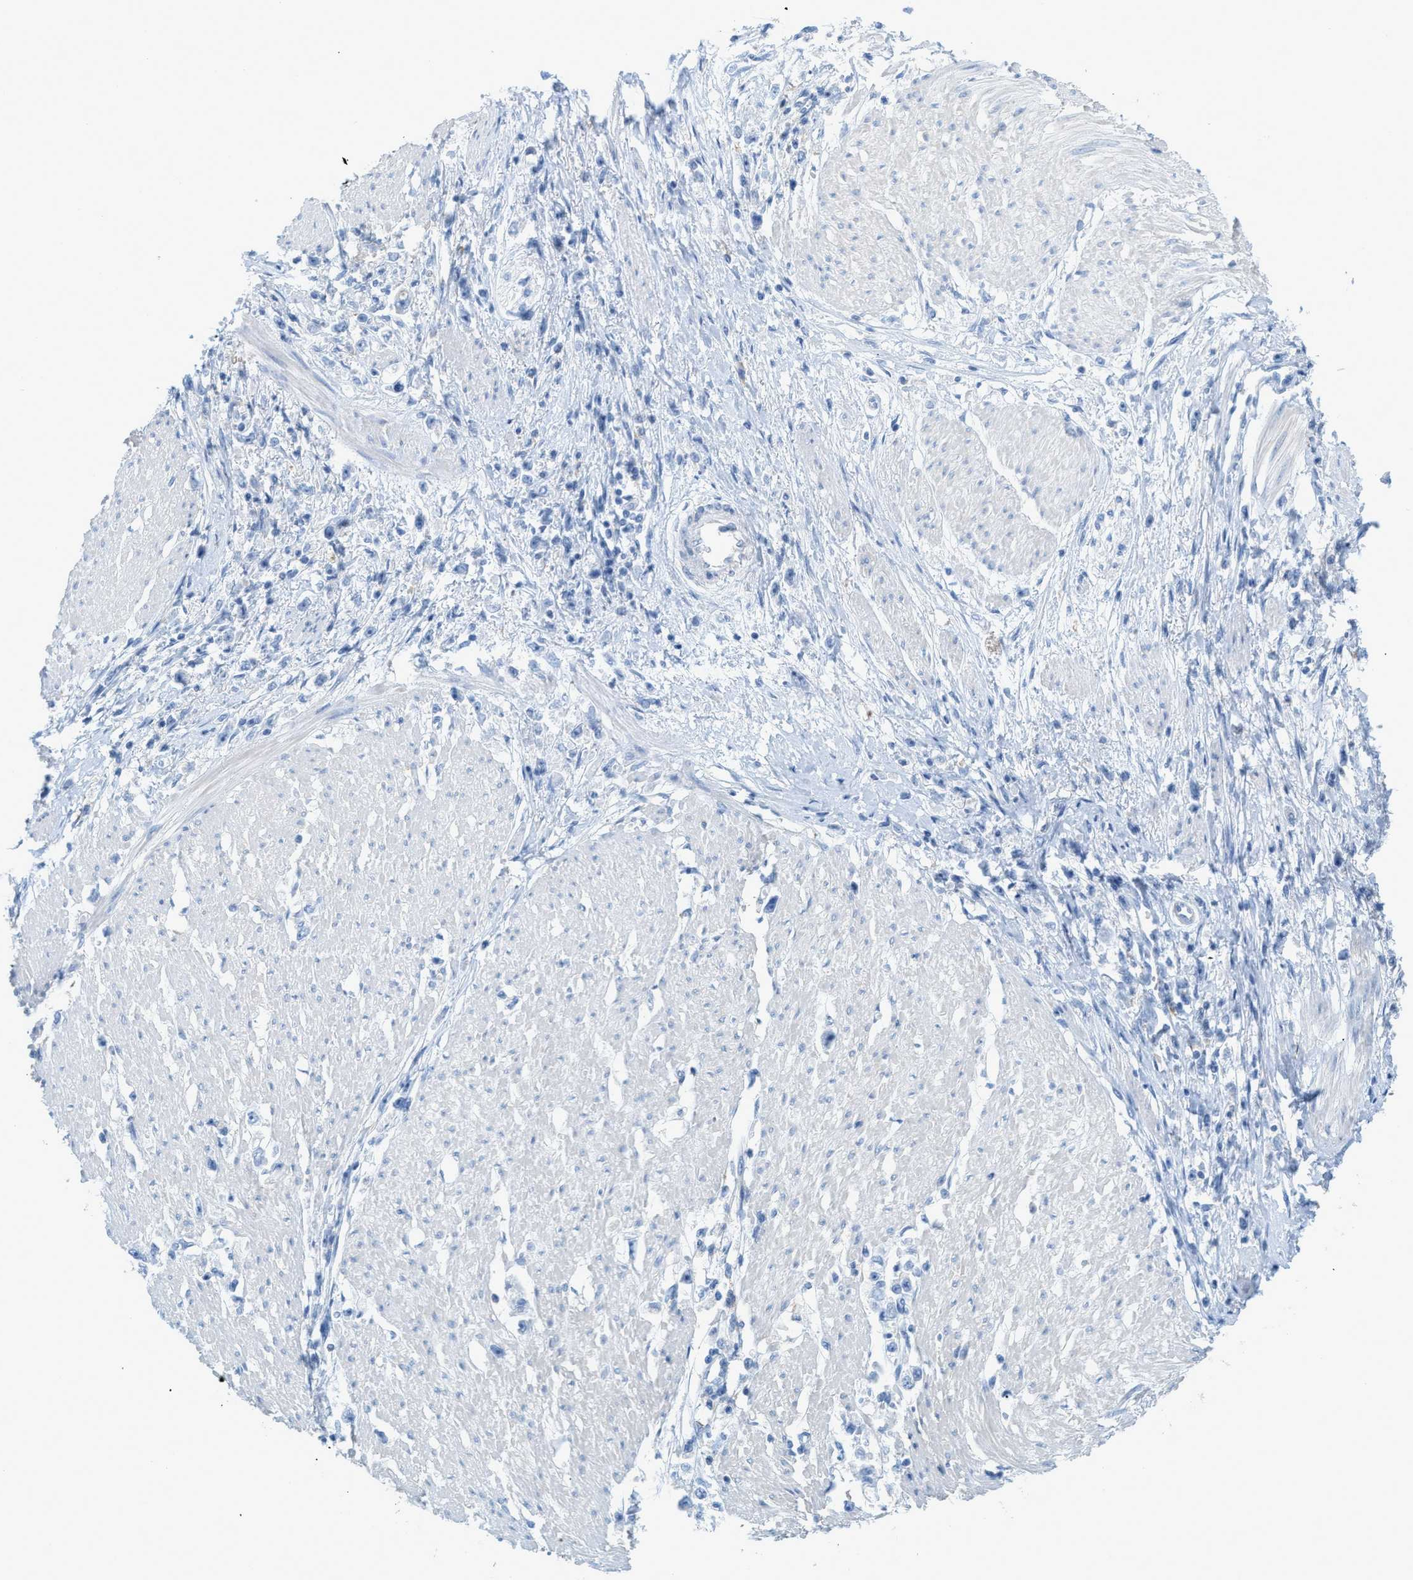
{"staining": {"intensity": "negative", "quantity": "none", "location": "none"}, "tissue": "stomach cancer", "cell_type": "Tumor cells", "image_type": "cancer", "snomed": [{"axis": "morphology", "description": "Adenocarcinoma, NOS"}, {"axis": "topography", "description": "Stomach"}], "caption": "Tumor cells show no significant positivity in stomach cancer (adenocarcinoma).", "gene": "SLC3A2", "patient": {"sex": "female", "age": 59}}